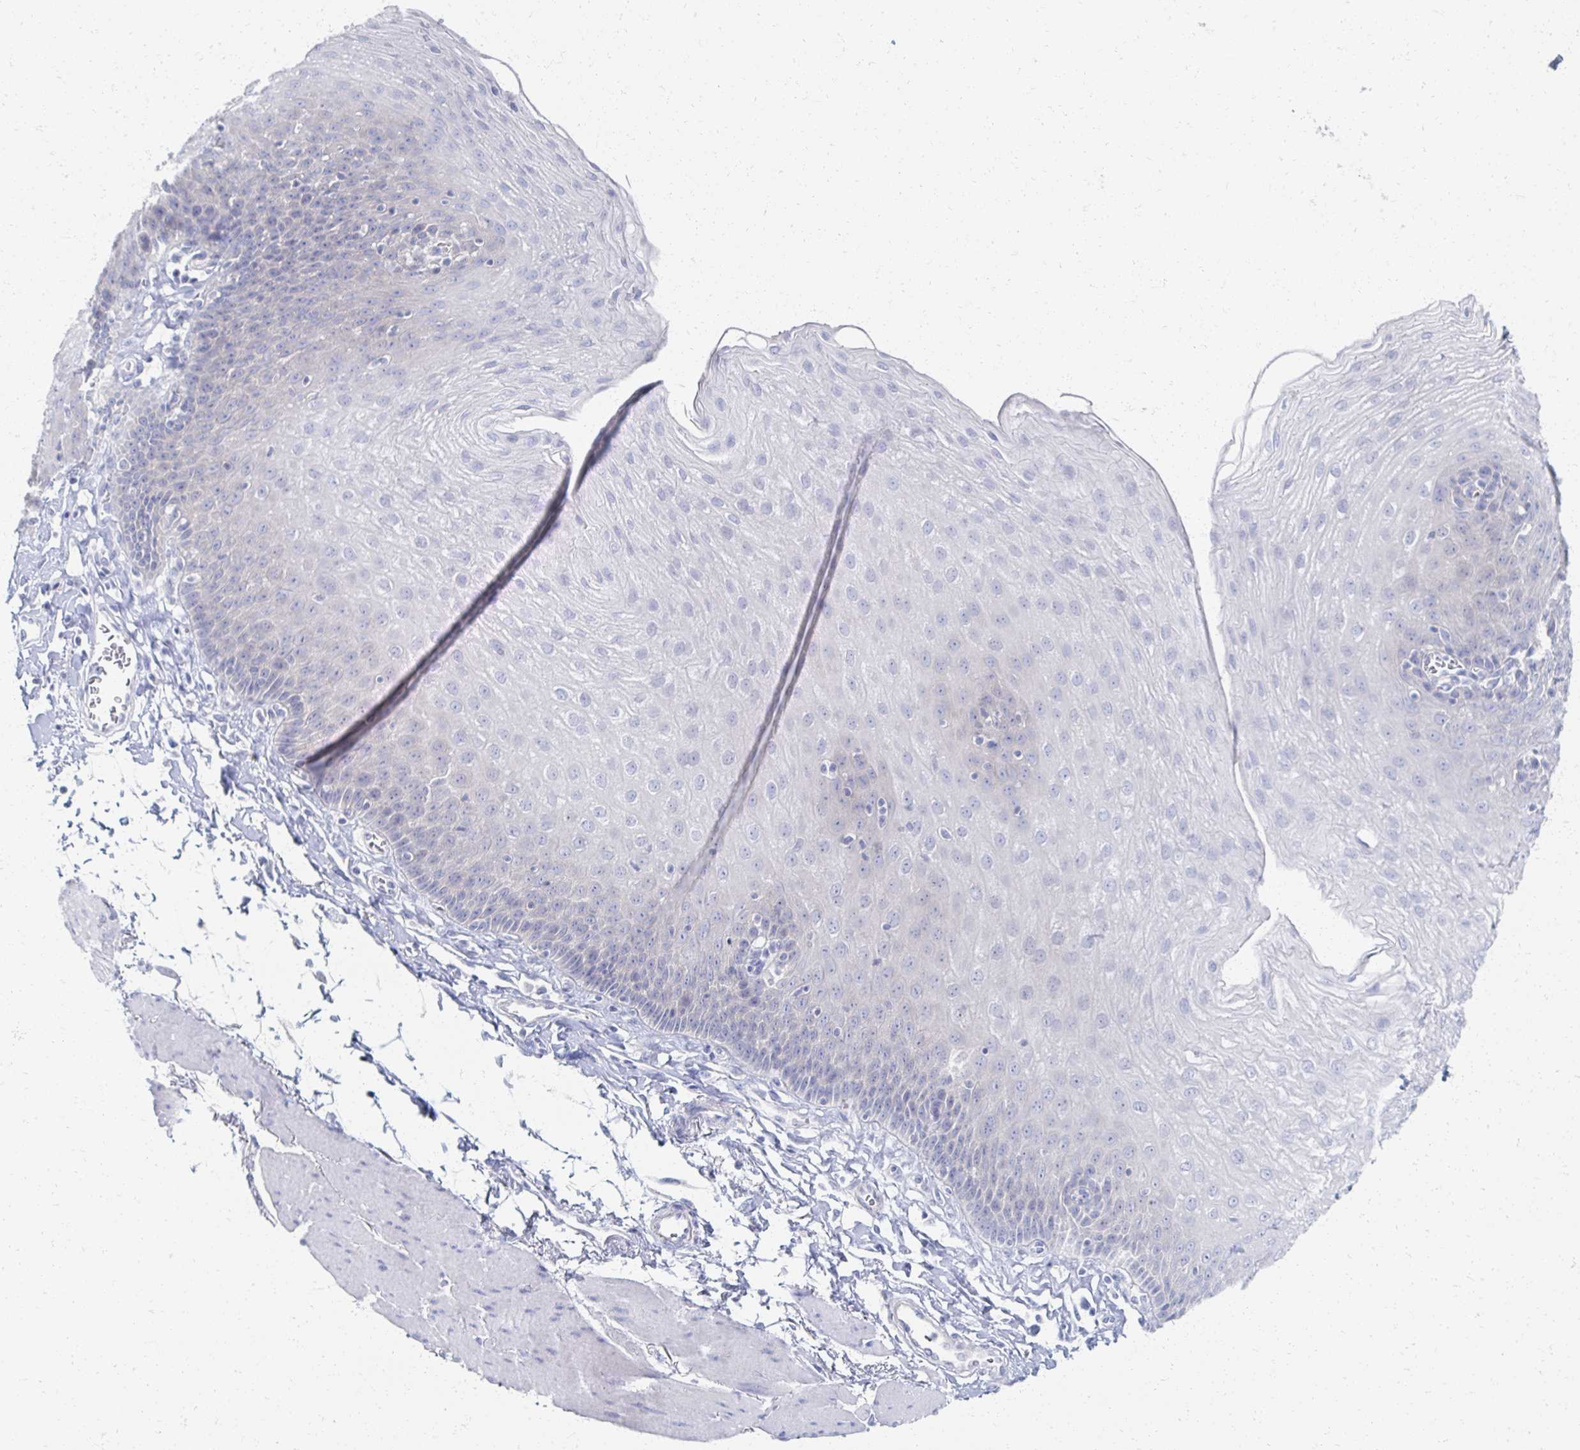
{"staining": {"intensity": "negative", "quantity": "none", "location": "none"}, "tissue": "esophagus", "cell_type": "Squamous epithelial cells", "image_type": "normal", "snomed": [{"axis": "morphology", "description": "Normal tissue, NOS"}, {"axis": "topography", "description": "Esophagus"}], "caption": "Squamous epithelial cells are negative for protein expression in normal human esophagus. The staining is performed using DAB brown chromogen with nuclei counter-stained in using hematoxylin.", "gene": "PRR20A", "patient": {"sex": "female", "age": 81}}